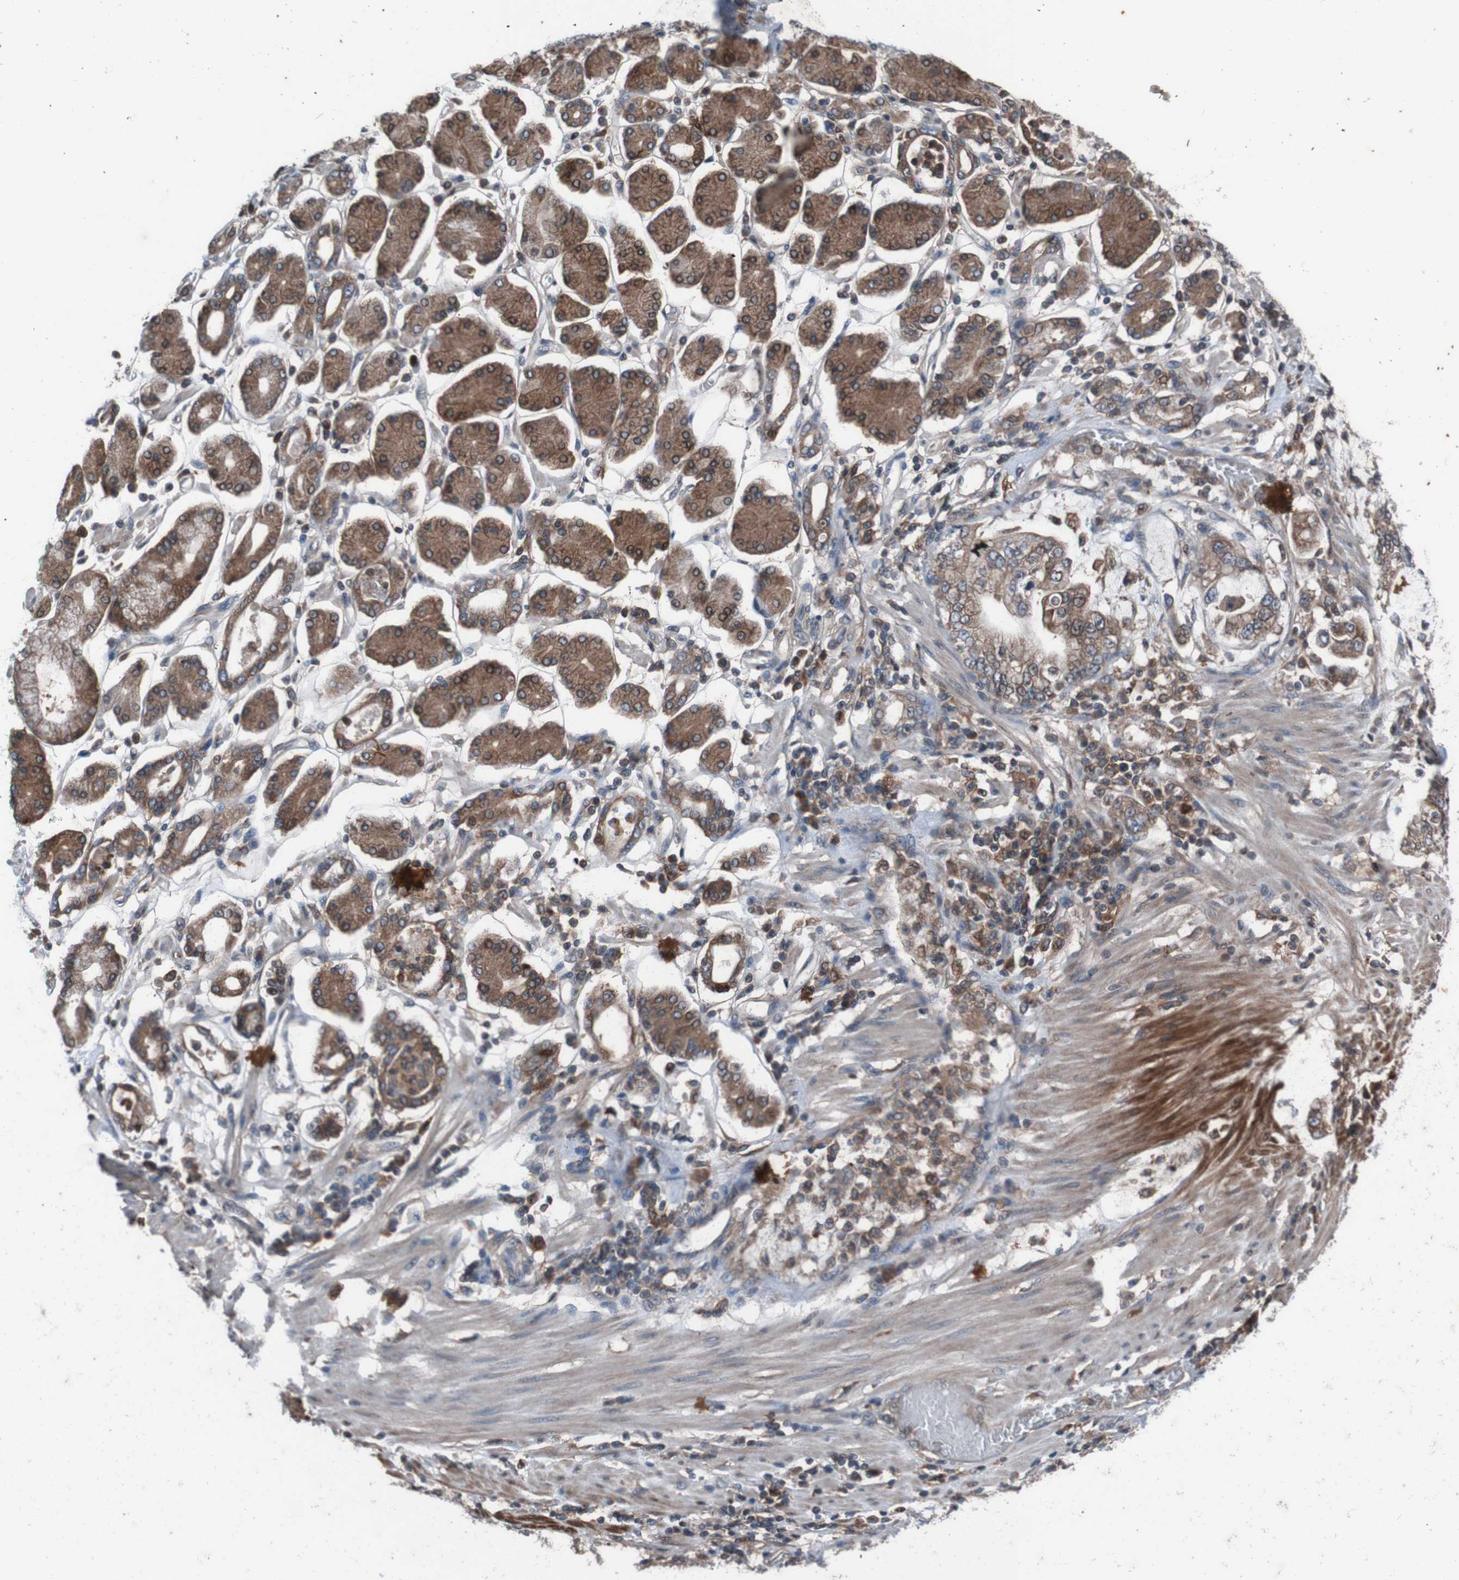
{"staining": {"intensity": "moderate", "quantity": ">75%", "location": "cytoplasmic/membranous"}, "tissue": "stomach cancer", "cell_type": "Tumor cells", "image_type": "cancer", "snomed": [{"axis": "morphology", "description": "Adenocarcinoma, NOS"}, {"axis": "topography", "description": "Stomach"}], "caption": "Immunohistochemistry (IHC) of human stomach cancer reveals medium levels of moderate cytoplasmic/membranous positivity in about >75% of tumor cells.", "gene": "RAB5B", "patient": {"sex": "male", "age": 76}}